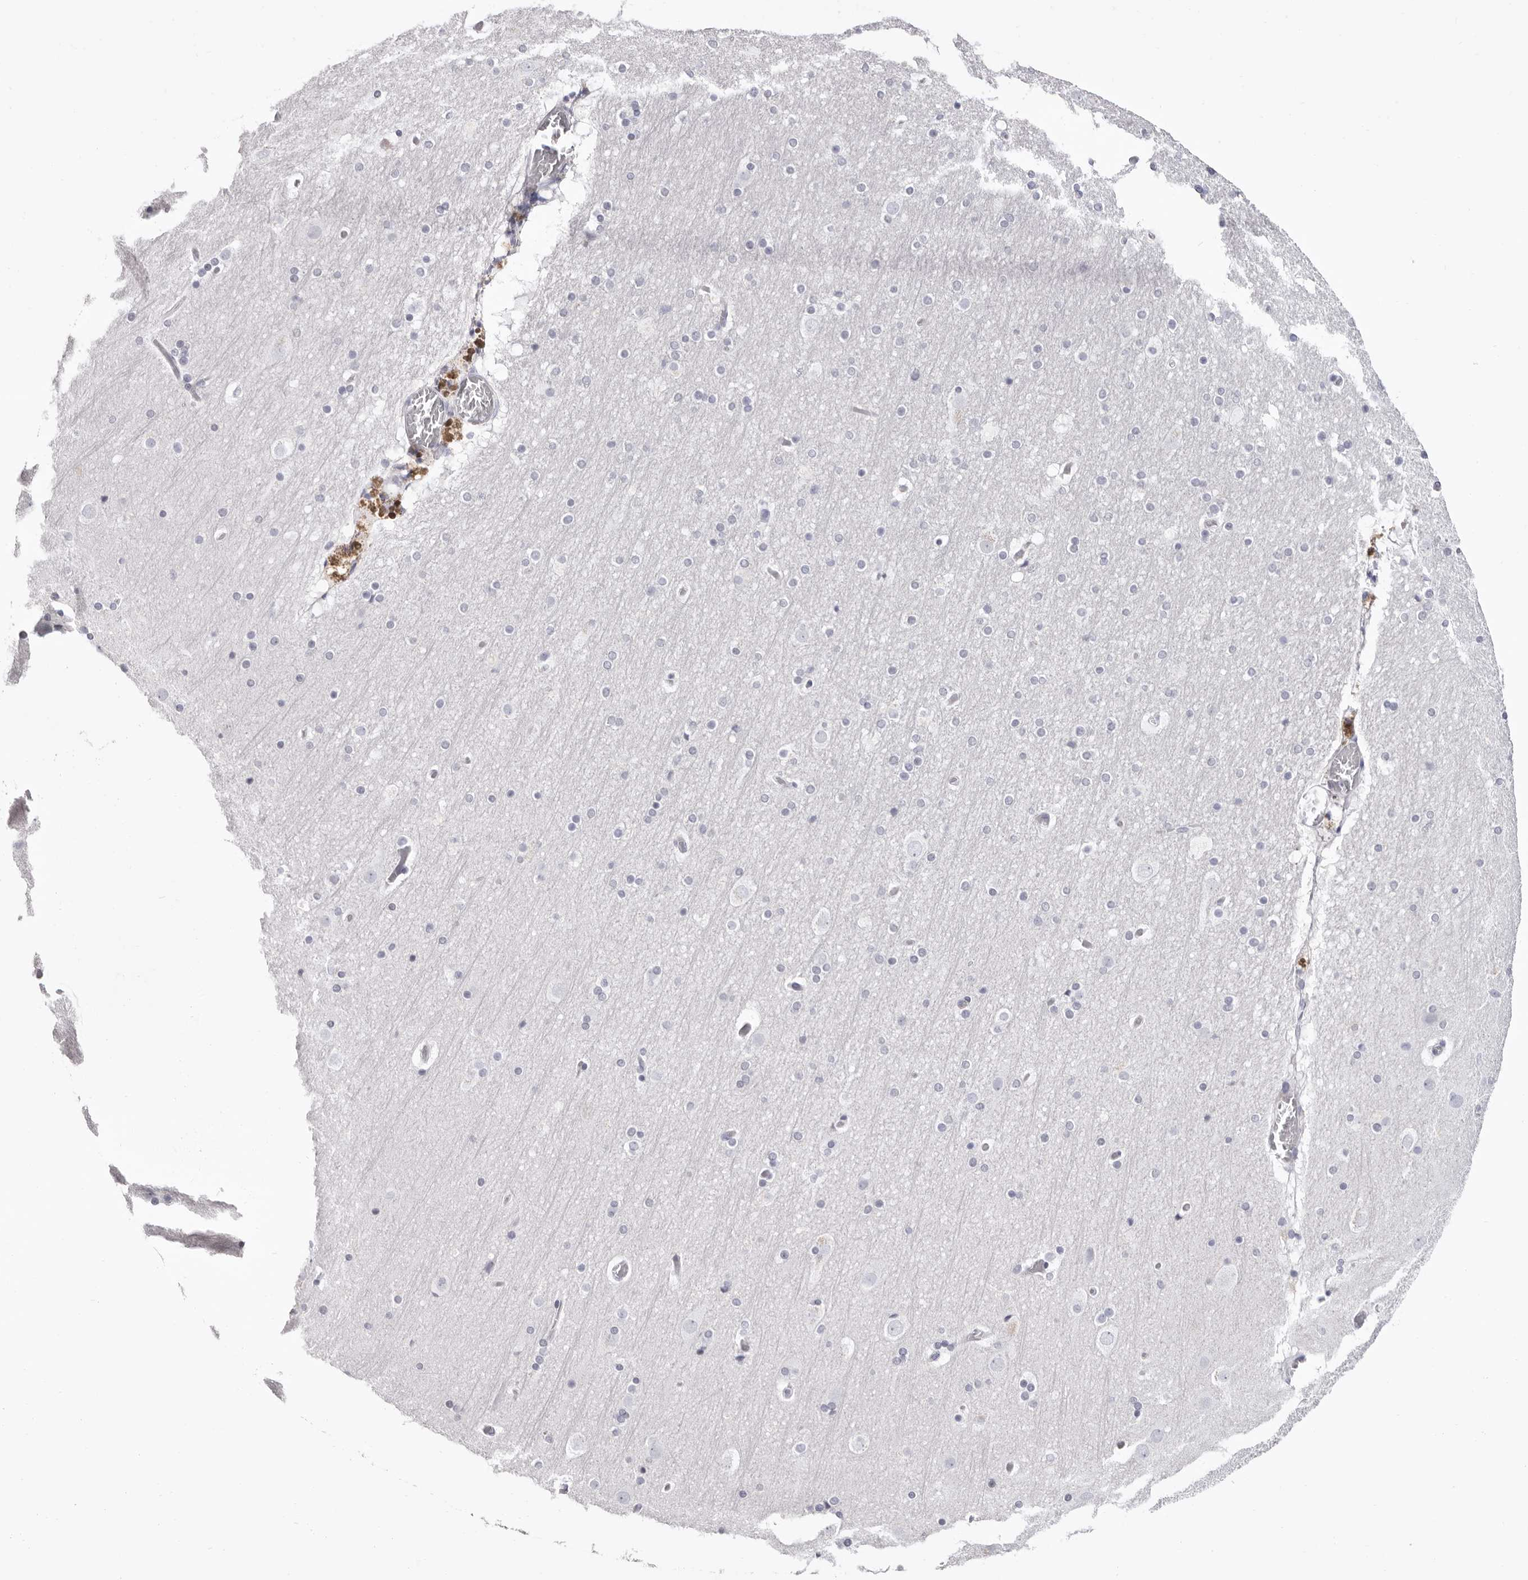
{"staining": {"intensity": "negative", "quantity": "none", "location": "none"}, "tissue": "cerebral cortex", "cell_type": "Endothelial cells", "image_type": "normal", "snomed": [{"axis": "morphology", "description": "Normal tissue, NOS"}, {"axis": "topography", "description": "Cerebral cortex"}], "caption": "A micrograph of cerebral cortex stained for a protein demonstrates no brown staining in endothelial cells. The staining was performed using DAB to visualize the protein expression in brown, while the nuclei were stained in blue with hematoxylin (Magnification: 20x).", "gene": "LPO", "patient": {"sex": "male", "age": 57}}